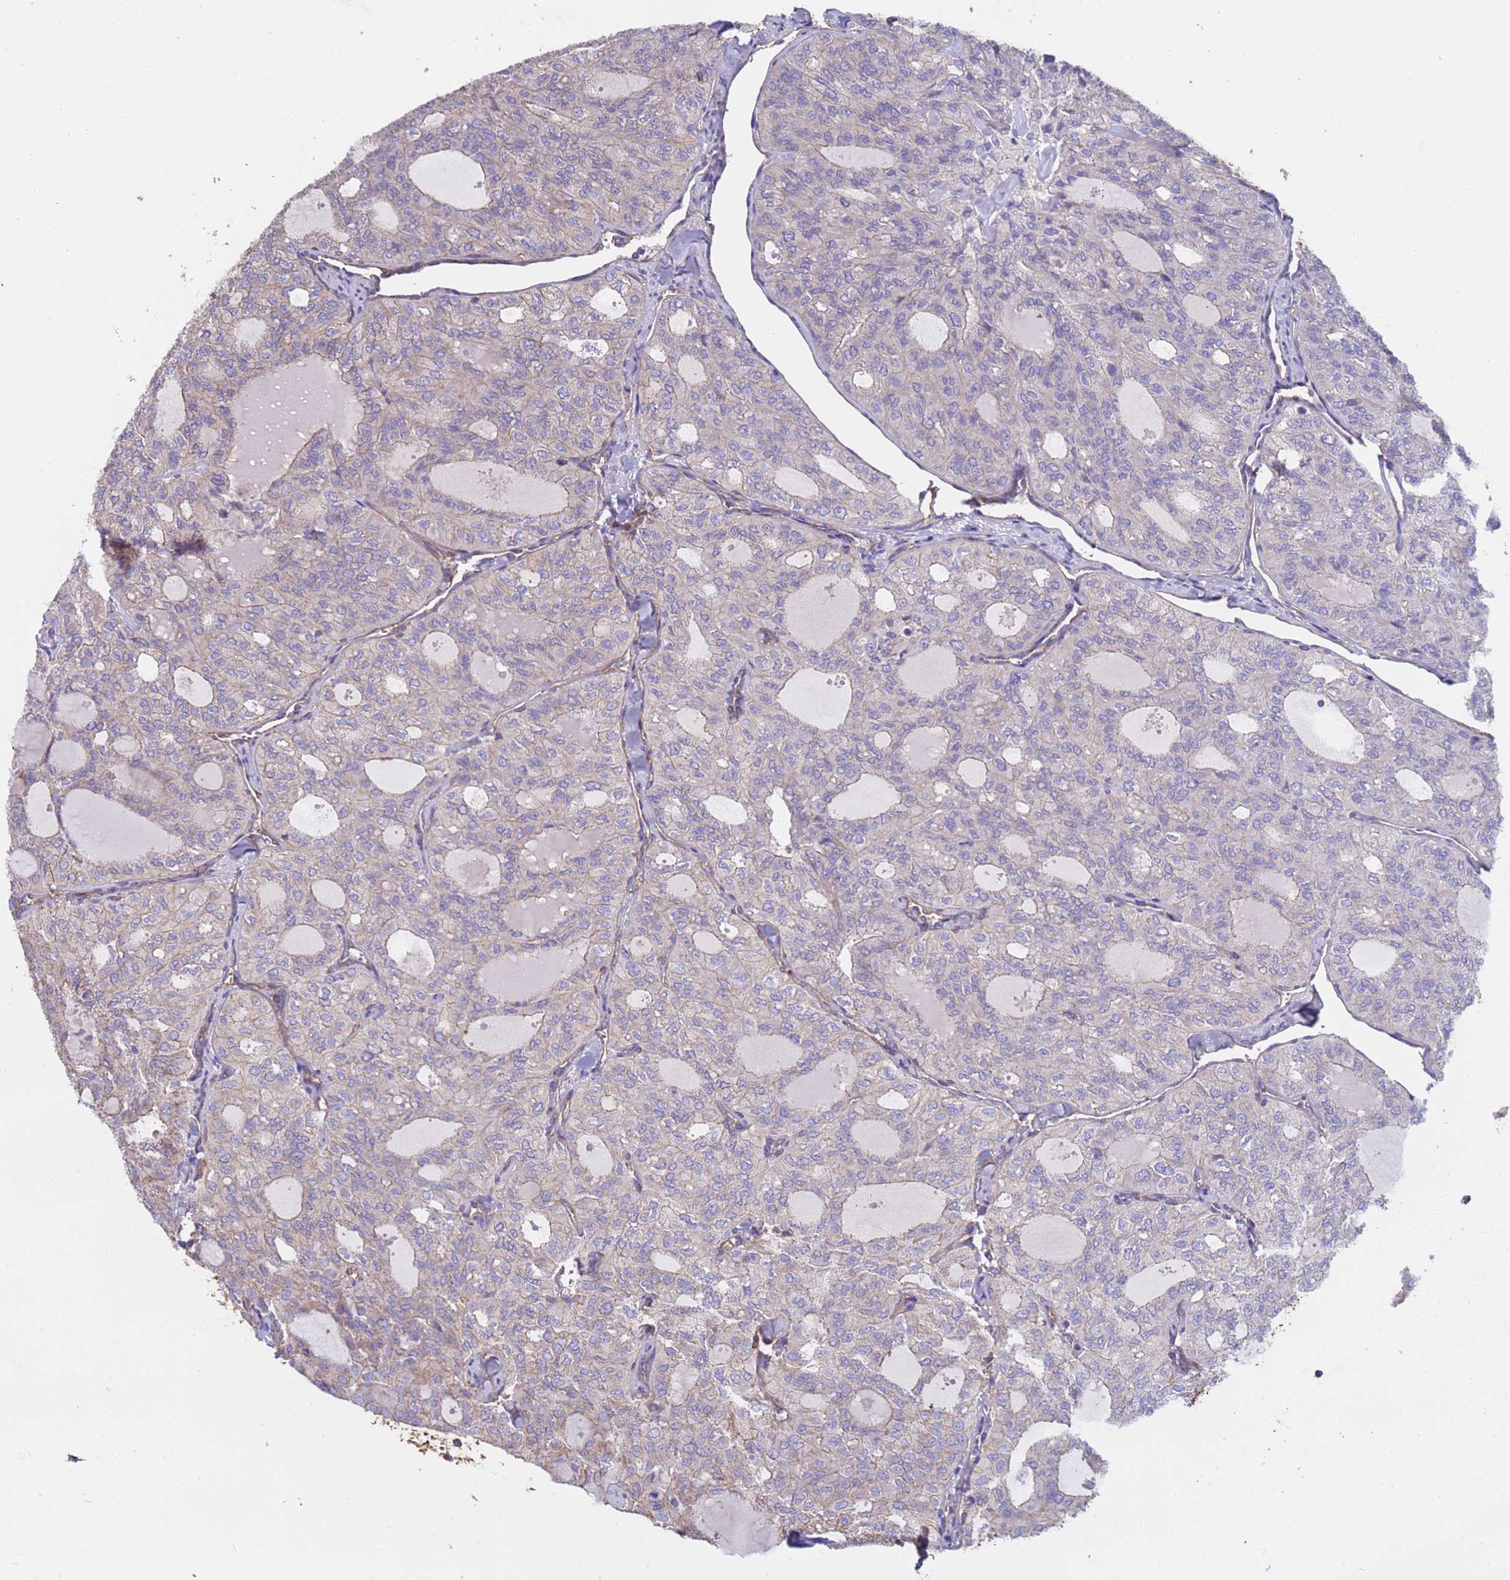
{"staining": {"intensity": "weak", "quantity": "25%-75%", "location": "cytoplasmic/membranous"}, "tissue": "thyroid cancer", "cell_type": "Tumor cells", "image_type": "cancer", "snomed": [{"axis": "morphology", "description": "Follicular adenoma carcinoma, NOS"}, {"axis": "topography", "description": "Thyroid gland"}], "caption": "Protein expression analysis of follicular adenoma carcinoma (thyroid) displays weak cytoplasmic/membranous positivity in about 25%-75% of tumor cells.", "gene": "ZNF248", "patient": {"sex": "male", "age": 75}}